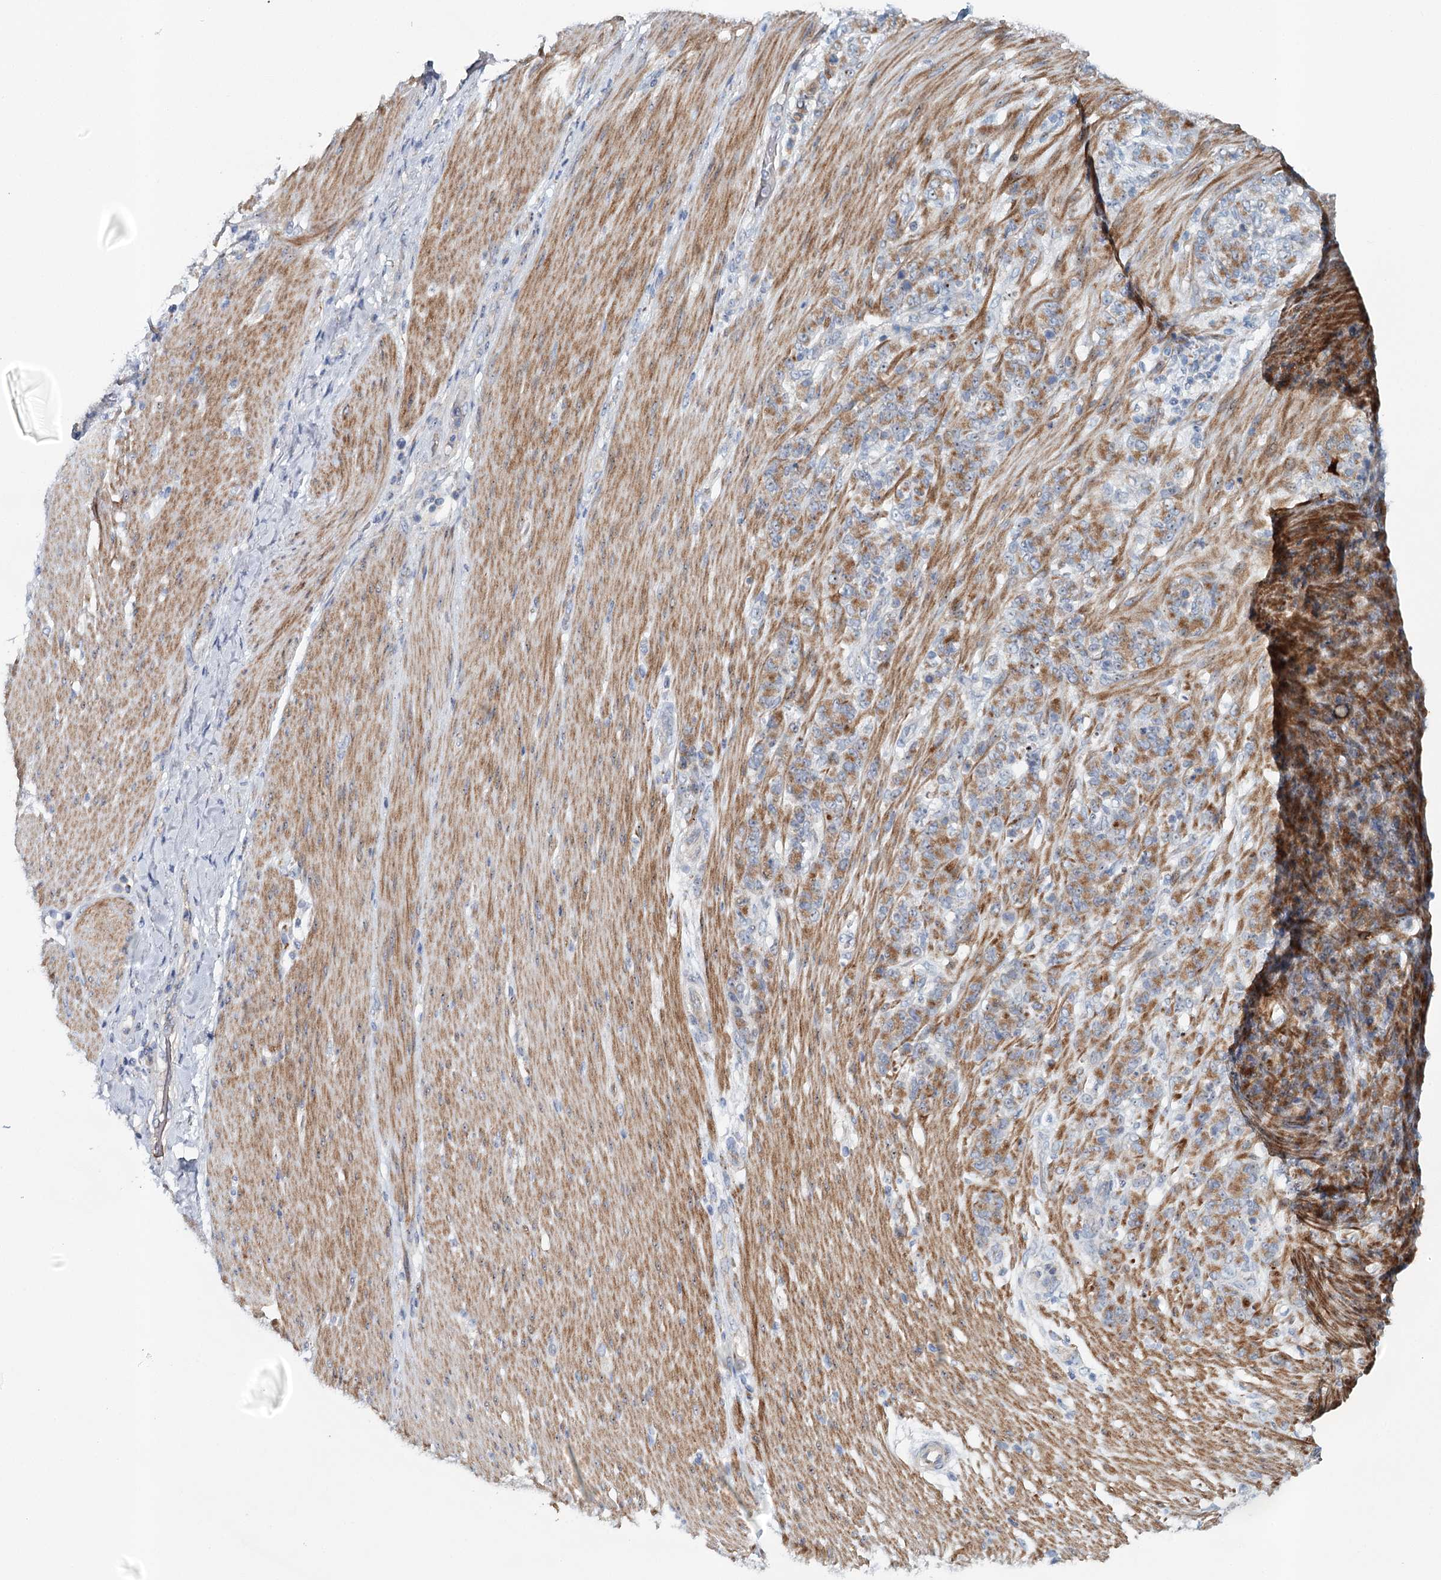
{"staining": {"intensity": "moderate", "quantity": ">75%", "location": "cytoplasmic/membranous"}, "tissue": "stomach cancer", "cell_type": "Tumor cells", "image_type": "cancer", "snomed": [{"axis": "morphology", "description": "Adenocarcinoma, NOS"}, {"axis": "topography", "description": "Stomach"}], "caption": "Stomach cancer (adenocarcinoma) stained for a protein (brown) shows moderate cytoplasmic/membranous positive expression in approximately >75% of tumor cells.", "gene": "RBM43", "patient": {"sex": "female", "age": 79}}